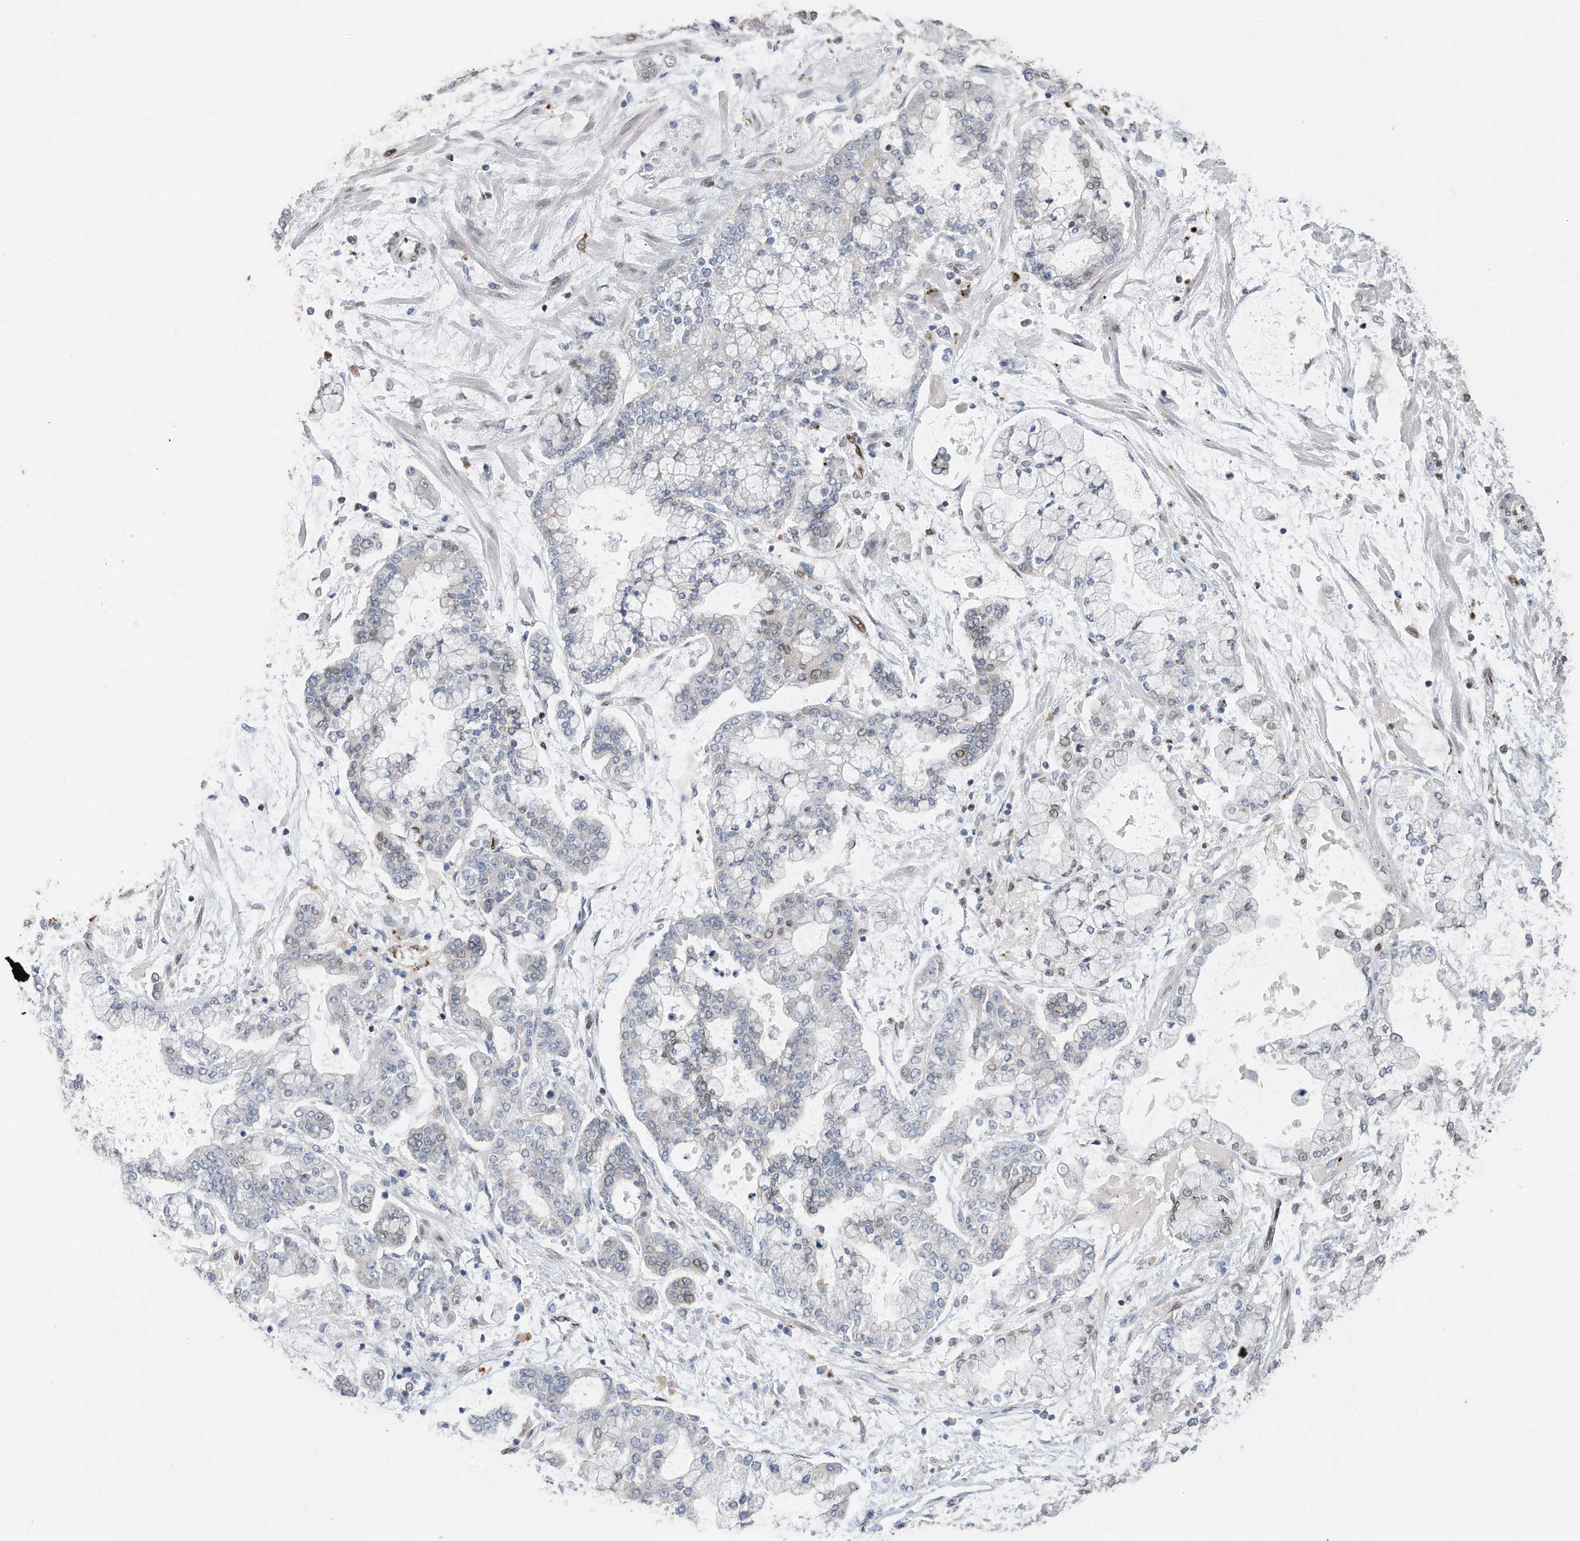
{"staining": {"intensity": "negative", "quantity": "none", "location": "none"}, "tissue": "stomach cancer", "cell_type": "Tumor cells", "image_type": "cancer", "snomed": [{"axis": "morphology", "description": "Normal tissue, NOS"}, {"axis": "morphology", "description": "Adenocarcinoma, NOS"}, {"axis": "topography", "description": "Stomach, upper"}, {"axis": "topography", "description": "Stomach"}], "caption": "Immunohistochemistry micrograph of neoplastic tissue: human adenocarcinoma (stomach) stained with DAB reveals no significant protein staining in tumor cells.", "gene": "RABL3", "patient": {"sex": "male", "age": 76}}